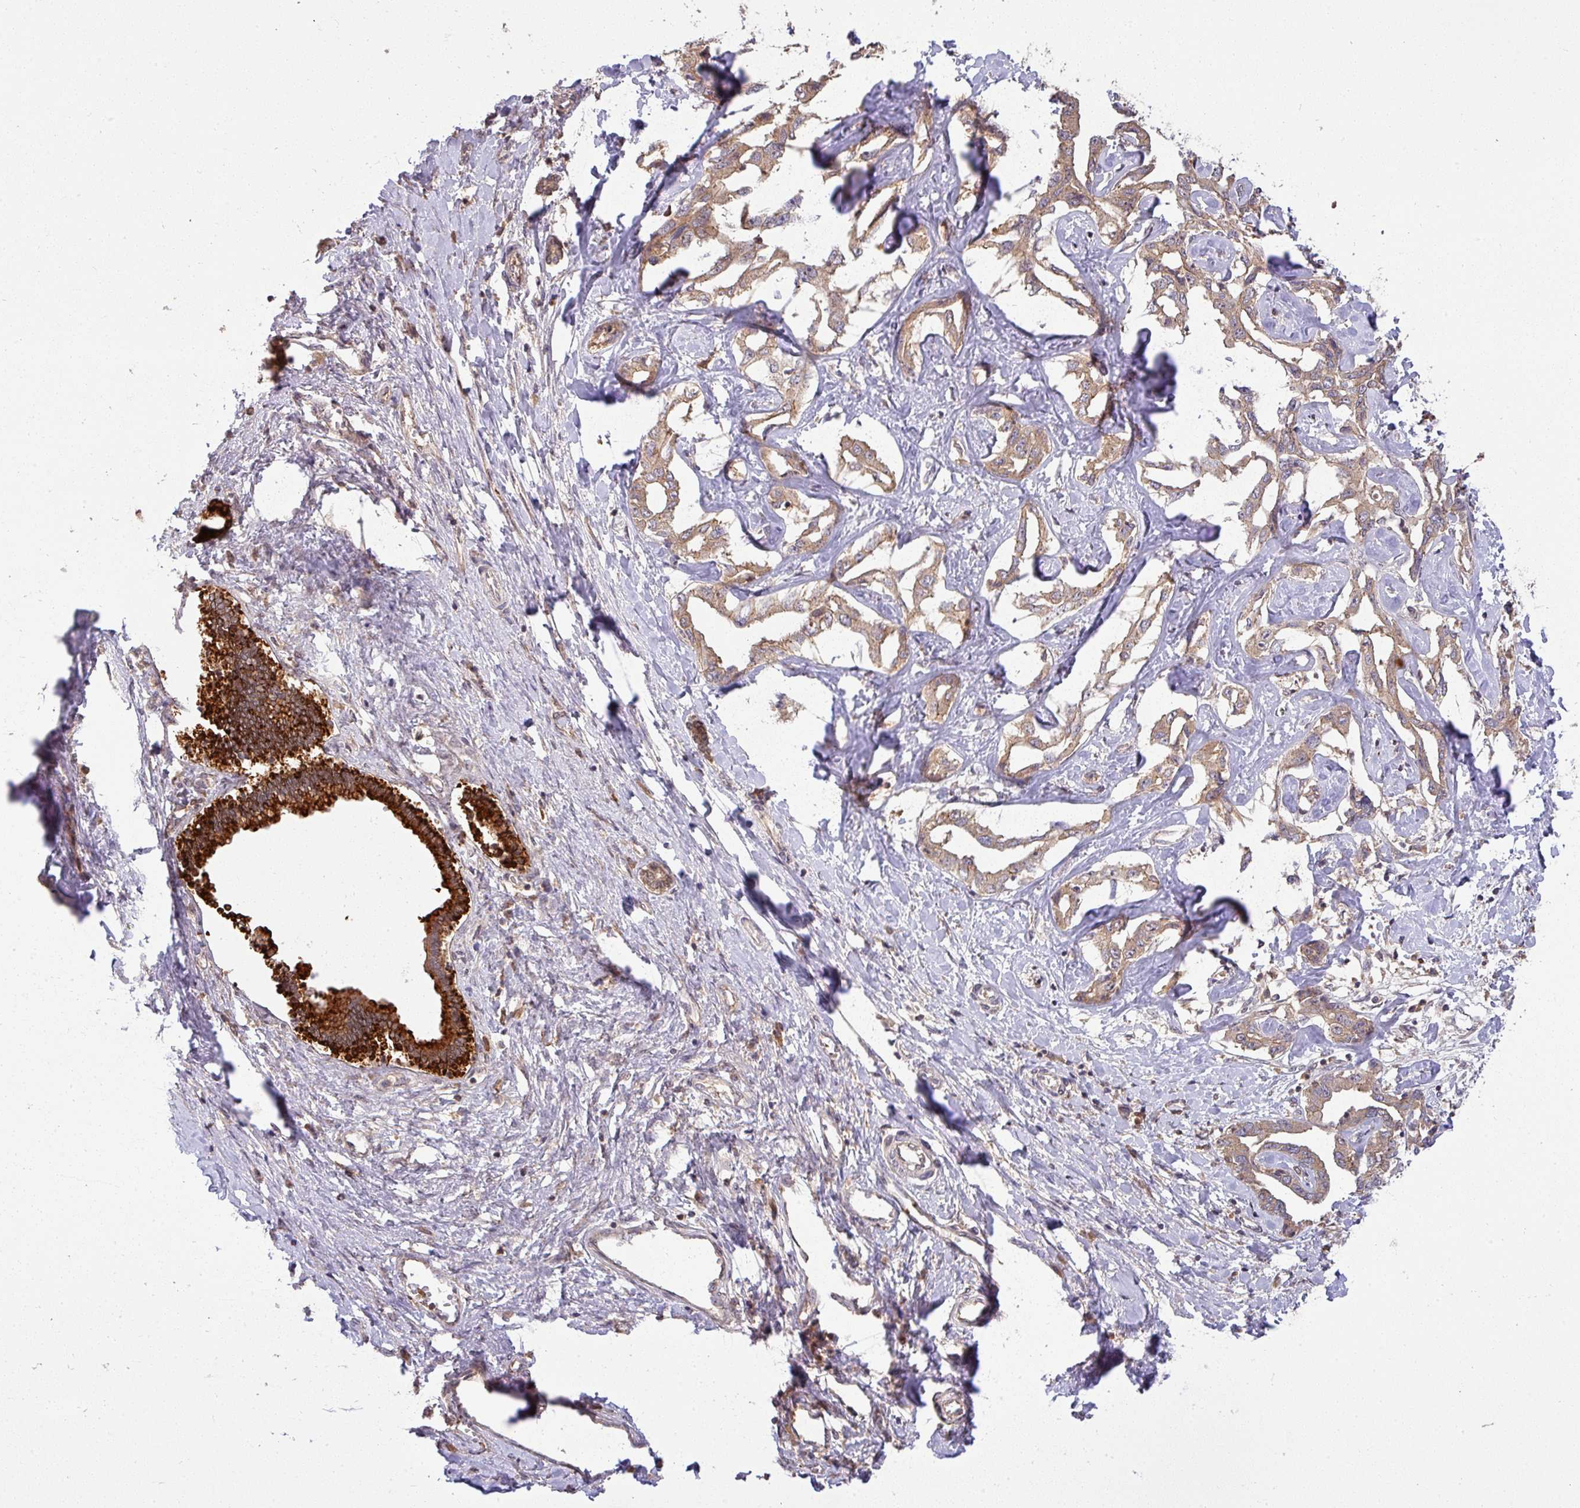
{"staining": {"intensity": "weak", "quantity": ">75%", "location": "cytoplasmic/membranous"}, "tissue": "liver cancer", "cell_type": "Tumor cells", "image_type": "cancer", "snomed": [{"axis": "morphology", "description": "Cholangiocarcinoma"}, {"axis": "topography", "description": "Liver"}], "caption": "Protein staining displays weak cytoplasmic/membranous staining in approximately >75% of tumor cells in liver cancer (cholangiocarcinoma). Using DAB (3,3'-diaminobenzidine) (brown) and hematoxylin (blue) stains, captured at high magnification using brightfield microscopy.", "gene": "CCDC121", "patient": {"sex": "male", "age": 59}}